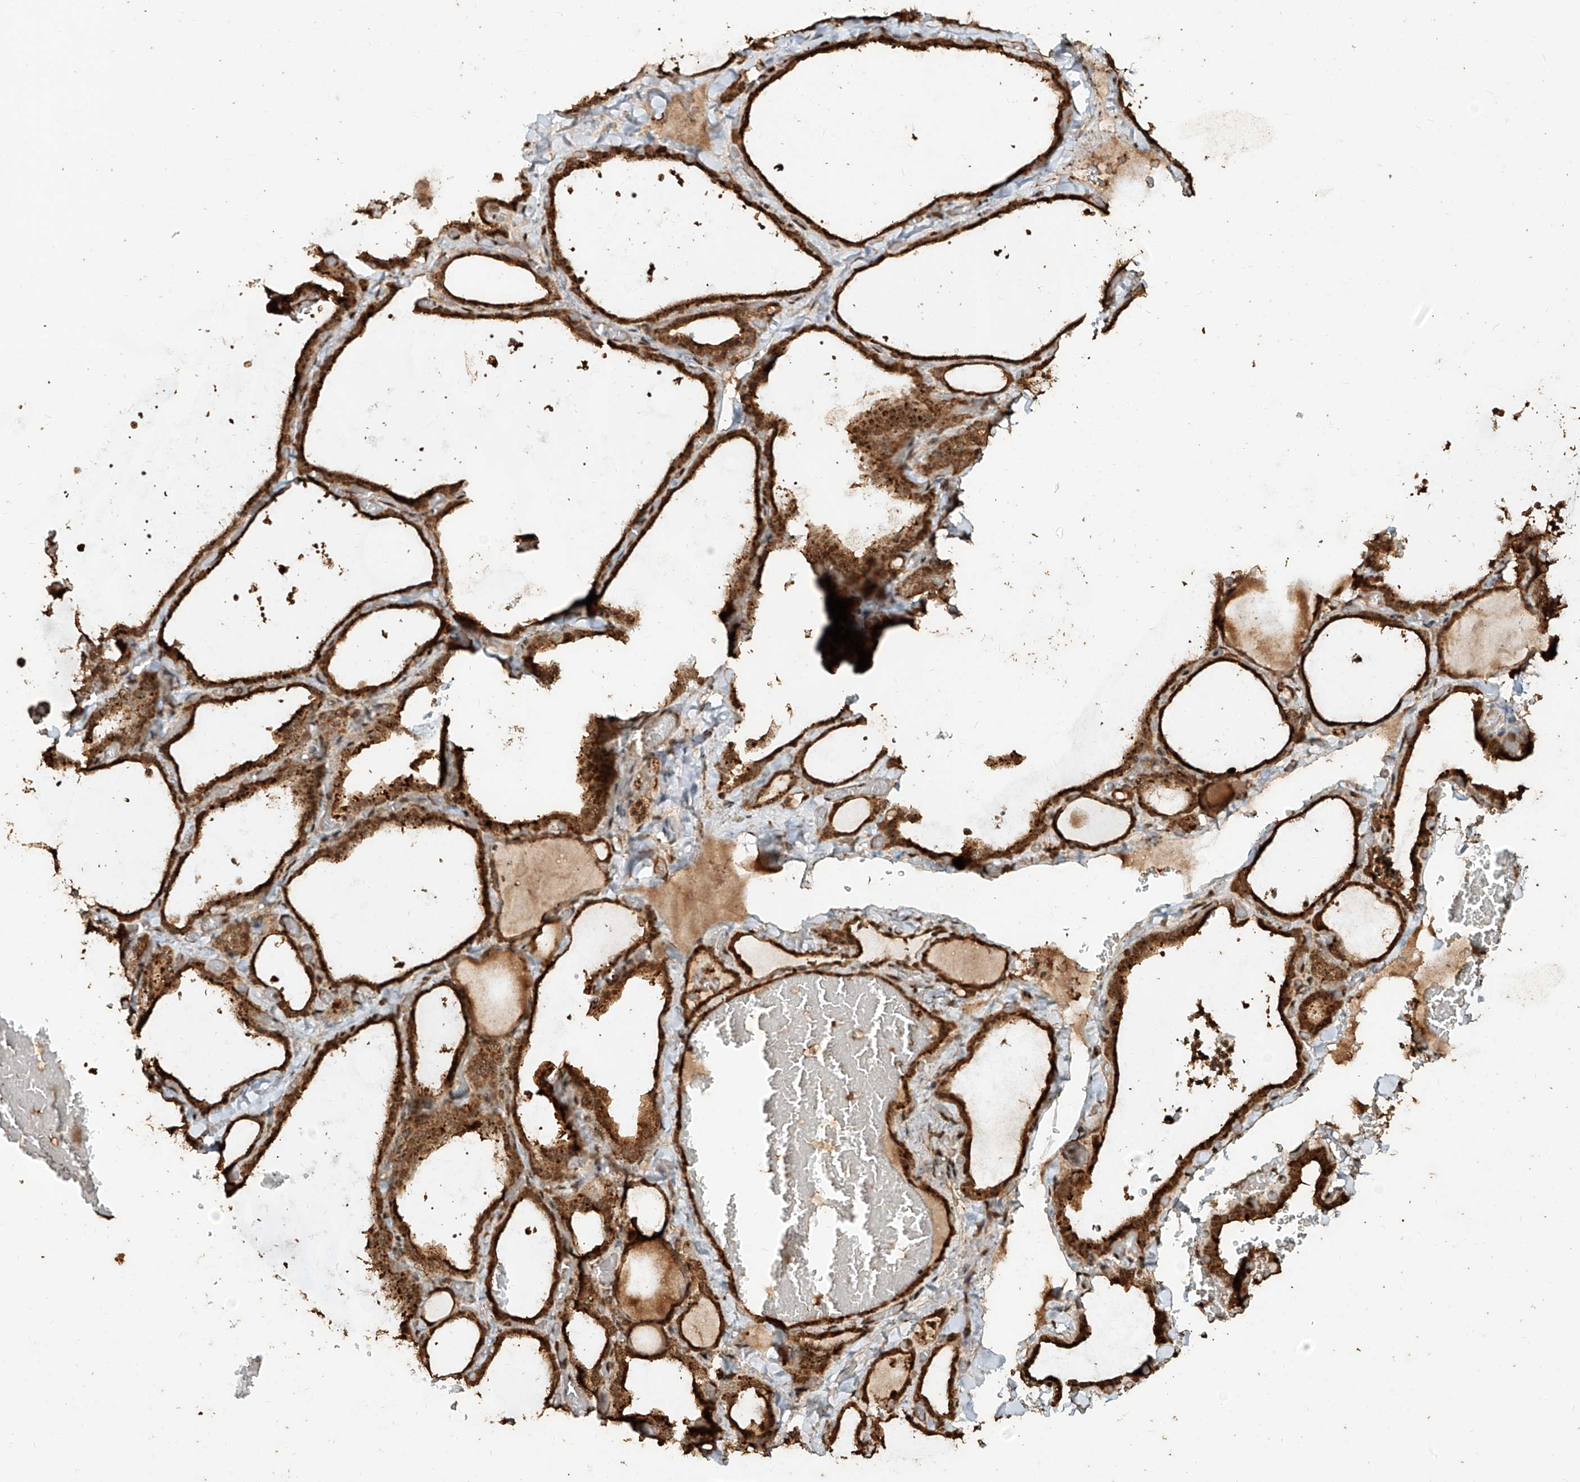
{"staining": {"intensity": "moderate", "quantity": ">75%", "location": "cytoplasmic/membranous,nuclear"}, "tissue": "thyroid gland", "cell_type": "Glandular cells", "image_type": "normal", "snomed": [{"axis": "morphology", "description": "Normal tissue, NOS"}, {"axis": "topography", "description": "Thyroid gland"}], "caption": "Moderate cytoplasmic/membranous,nuclear protein positivity is seen in about >75% of glandular cells in thyroid gland. (Brightfield microscopy of DAB IHC at high magnification).", "gene": "ZNF660", "patient": {"sex": "female", "age": 22}}